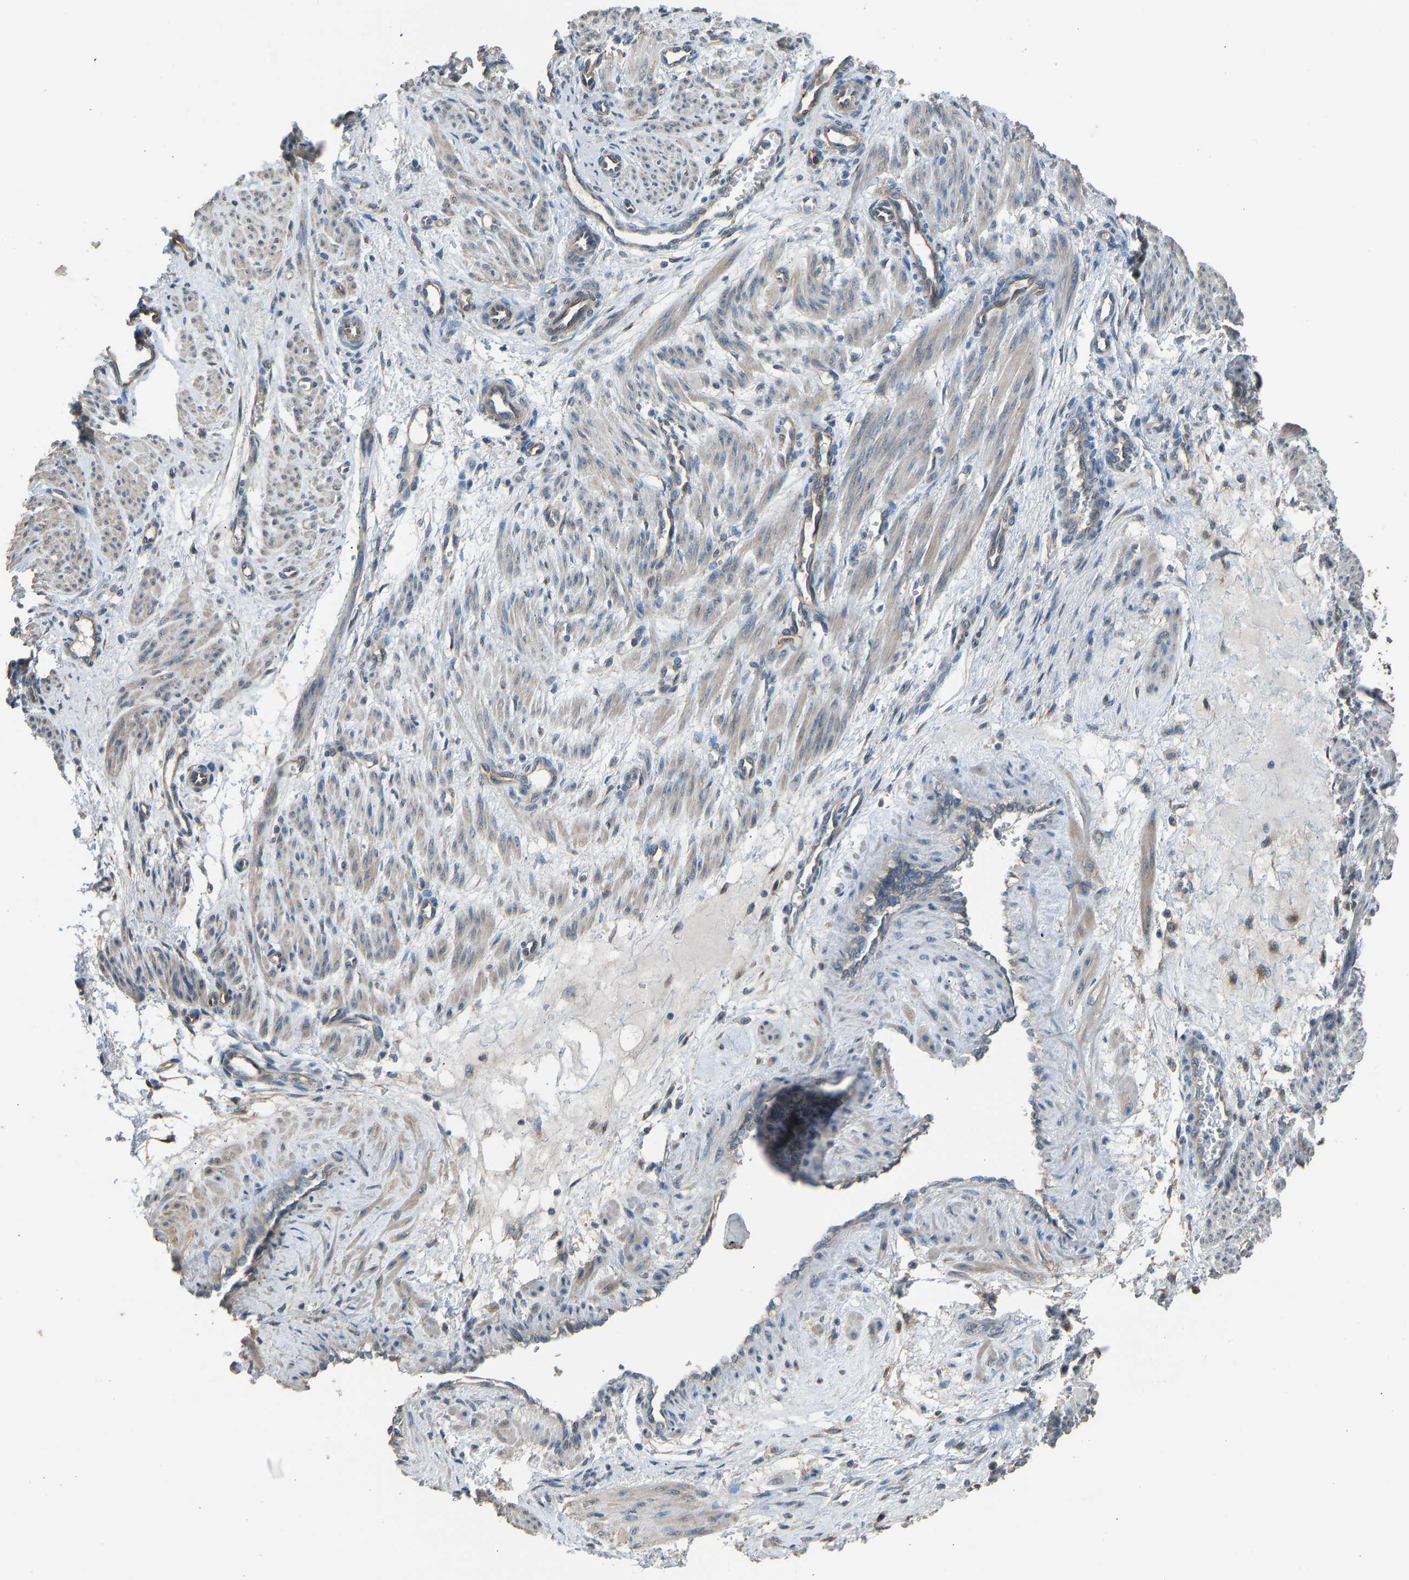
{"staining": {"intensity": "moderate", "quantity": ">75%", "location": "cytoplasmic/membranous"}, "tissue": "smooth muscle", "cell_type": "Smooth muscle cells", "image_type": "normal", "snomed": [{"axis": "morphology", "description": "Normal tissue, NOS"}, {"axis": "topography", "description": "Endometrium"}], "caption": "Normal smooth muscle reveals moderate cytoplasmic/membranous staining in approximately >75% of smooth muscle cells (Stains: DAB in brown, nuclei in blue, Microscopy: brightfield microscopy at high magnification)..", "gene": "SLC43A1", "patient": {"sex": "female", "age": 33}}